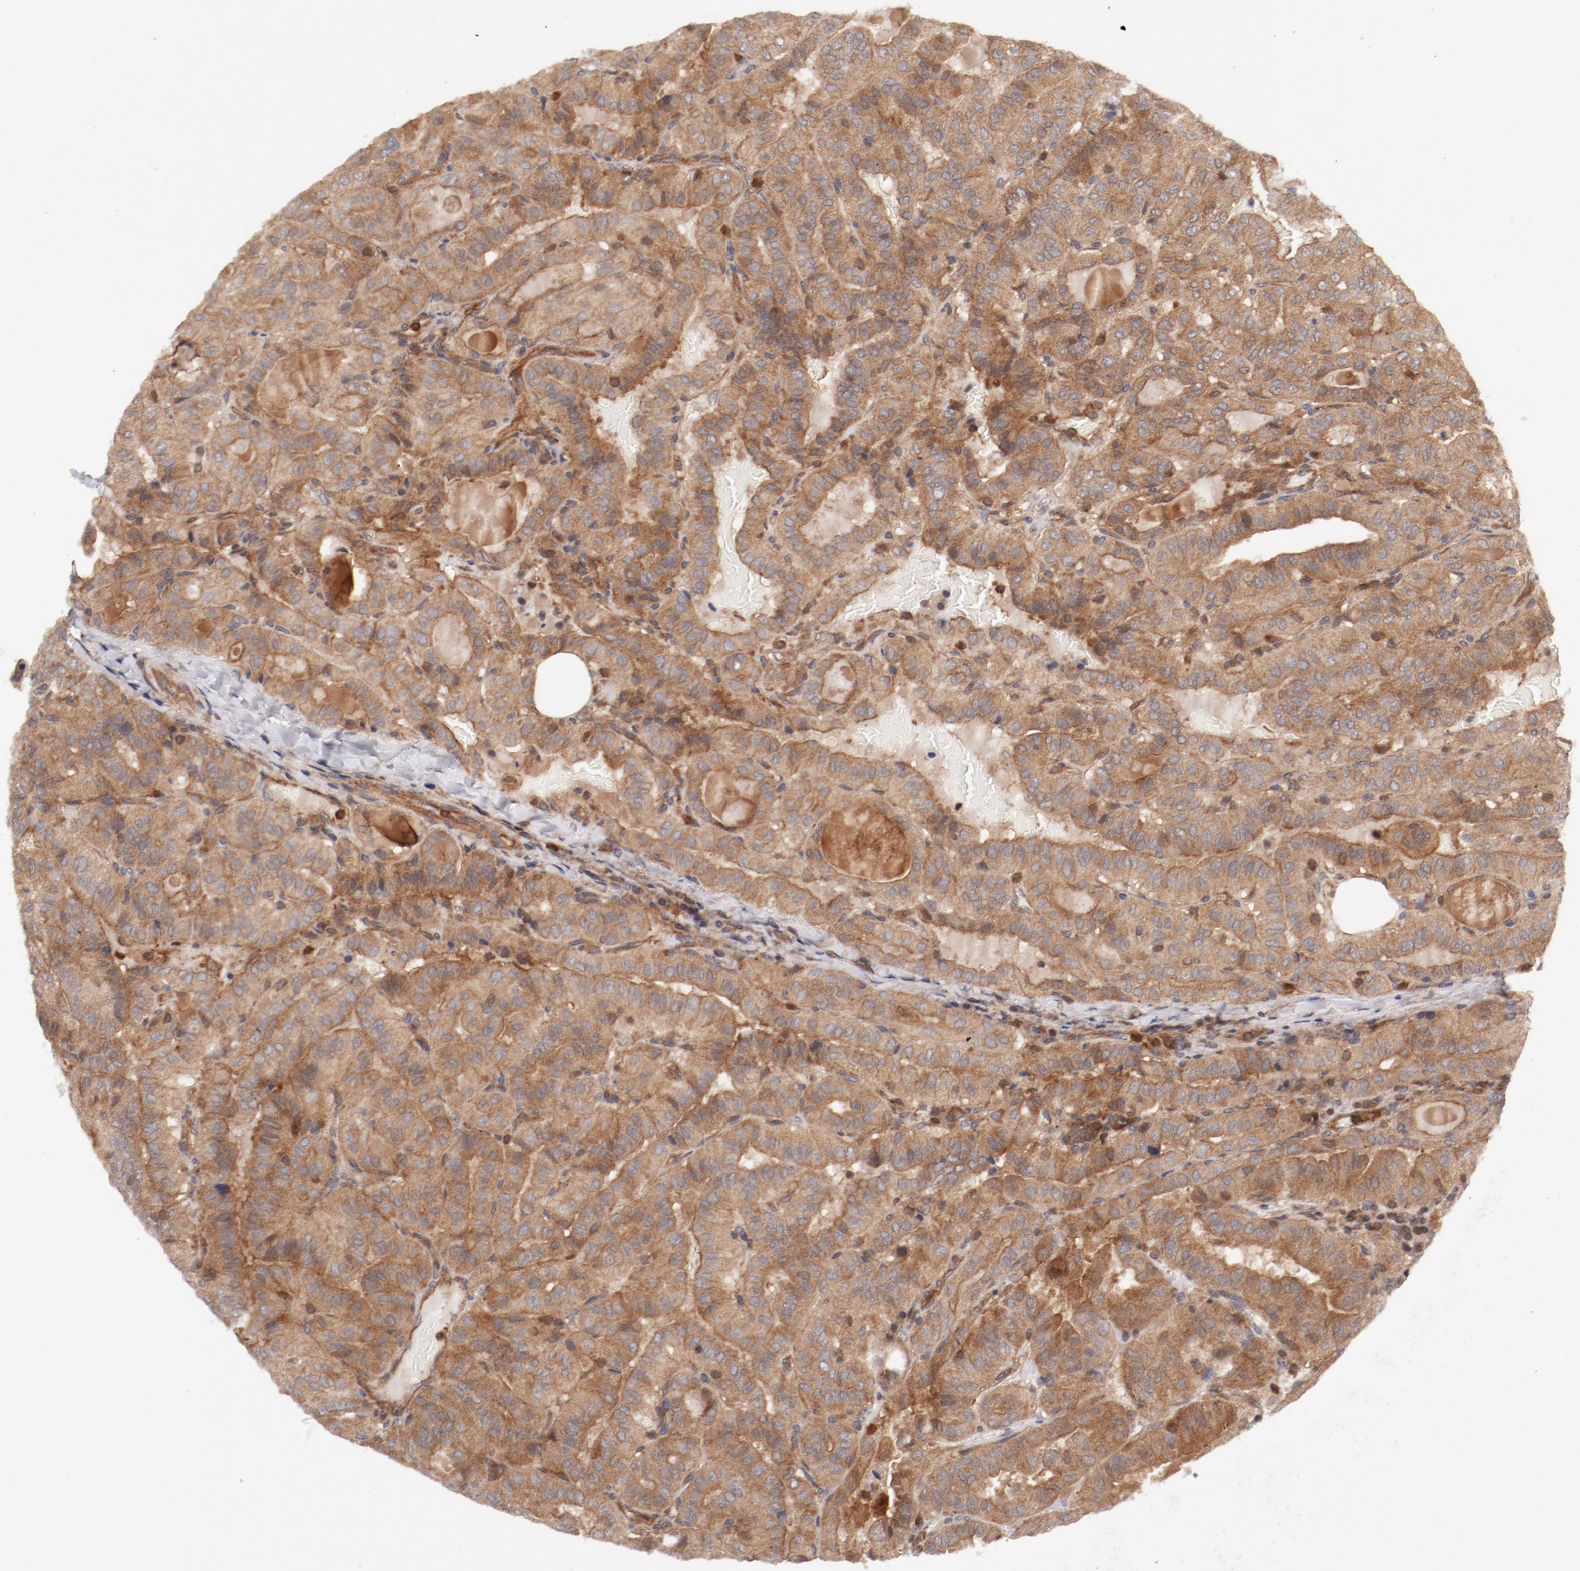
{"staining": {"intensity": "moderate", "quantity": ">75%", "location": "cytoplasmic/membranous"}, "tissue": "thyroid cancer", "cell_type": "Tumor cells", "image_type": "cancer", "snomed": [{"axis": "morphology", "description": "Papillary adenocarcinoma, NOS"}, {"axis": "topography", "description": "Thyroid gland"}], "caption": "Thyroid cancer (papillary adenocarcinoma) stained with IHC shows moderate cytoplasmic/membranous positivity in approximately >75% of tumor cells.", "gene": "GUF1", "patient": {"sex": "male", "age": 77}}